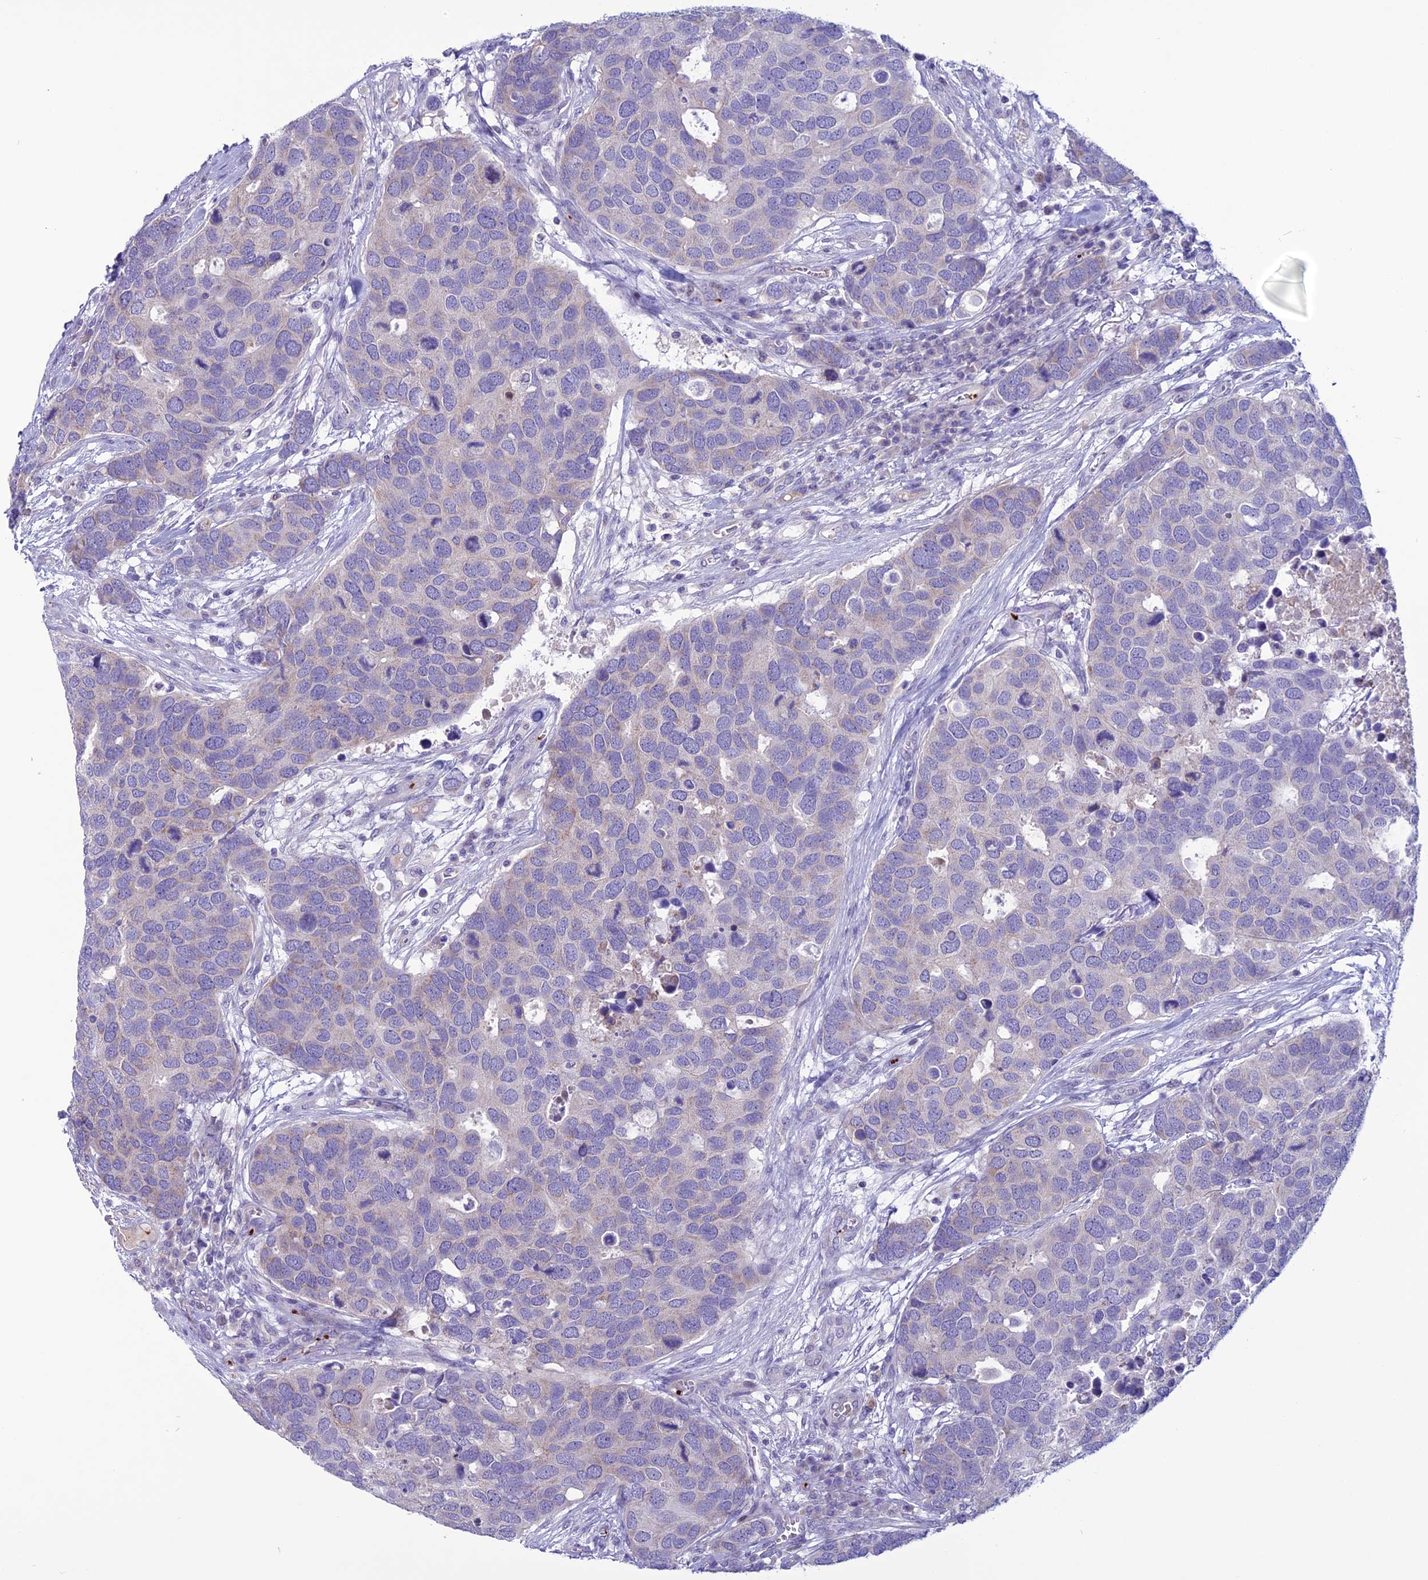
{"staining": {"intensity": "negative", "quantity": "none", "location": "none"}, "tissue": "breast cancer", "cell_type": "Tumor cells", "image_type": "cancer", "snomed": [{"axis": "morphology", "description": "Duct carcinoma"}, {"axis": "topography", "description": "Breast"}], "caption": "A photomicrograph of human breast intraductal carcinoma is negative for staining in tumor cells. Nuclei are stained in blue.", "gene": "C21orf140", "patient": {"sex": "female", "age": 83}}